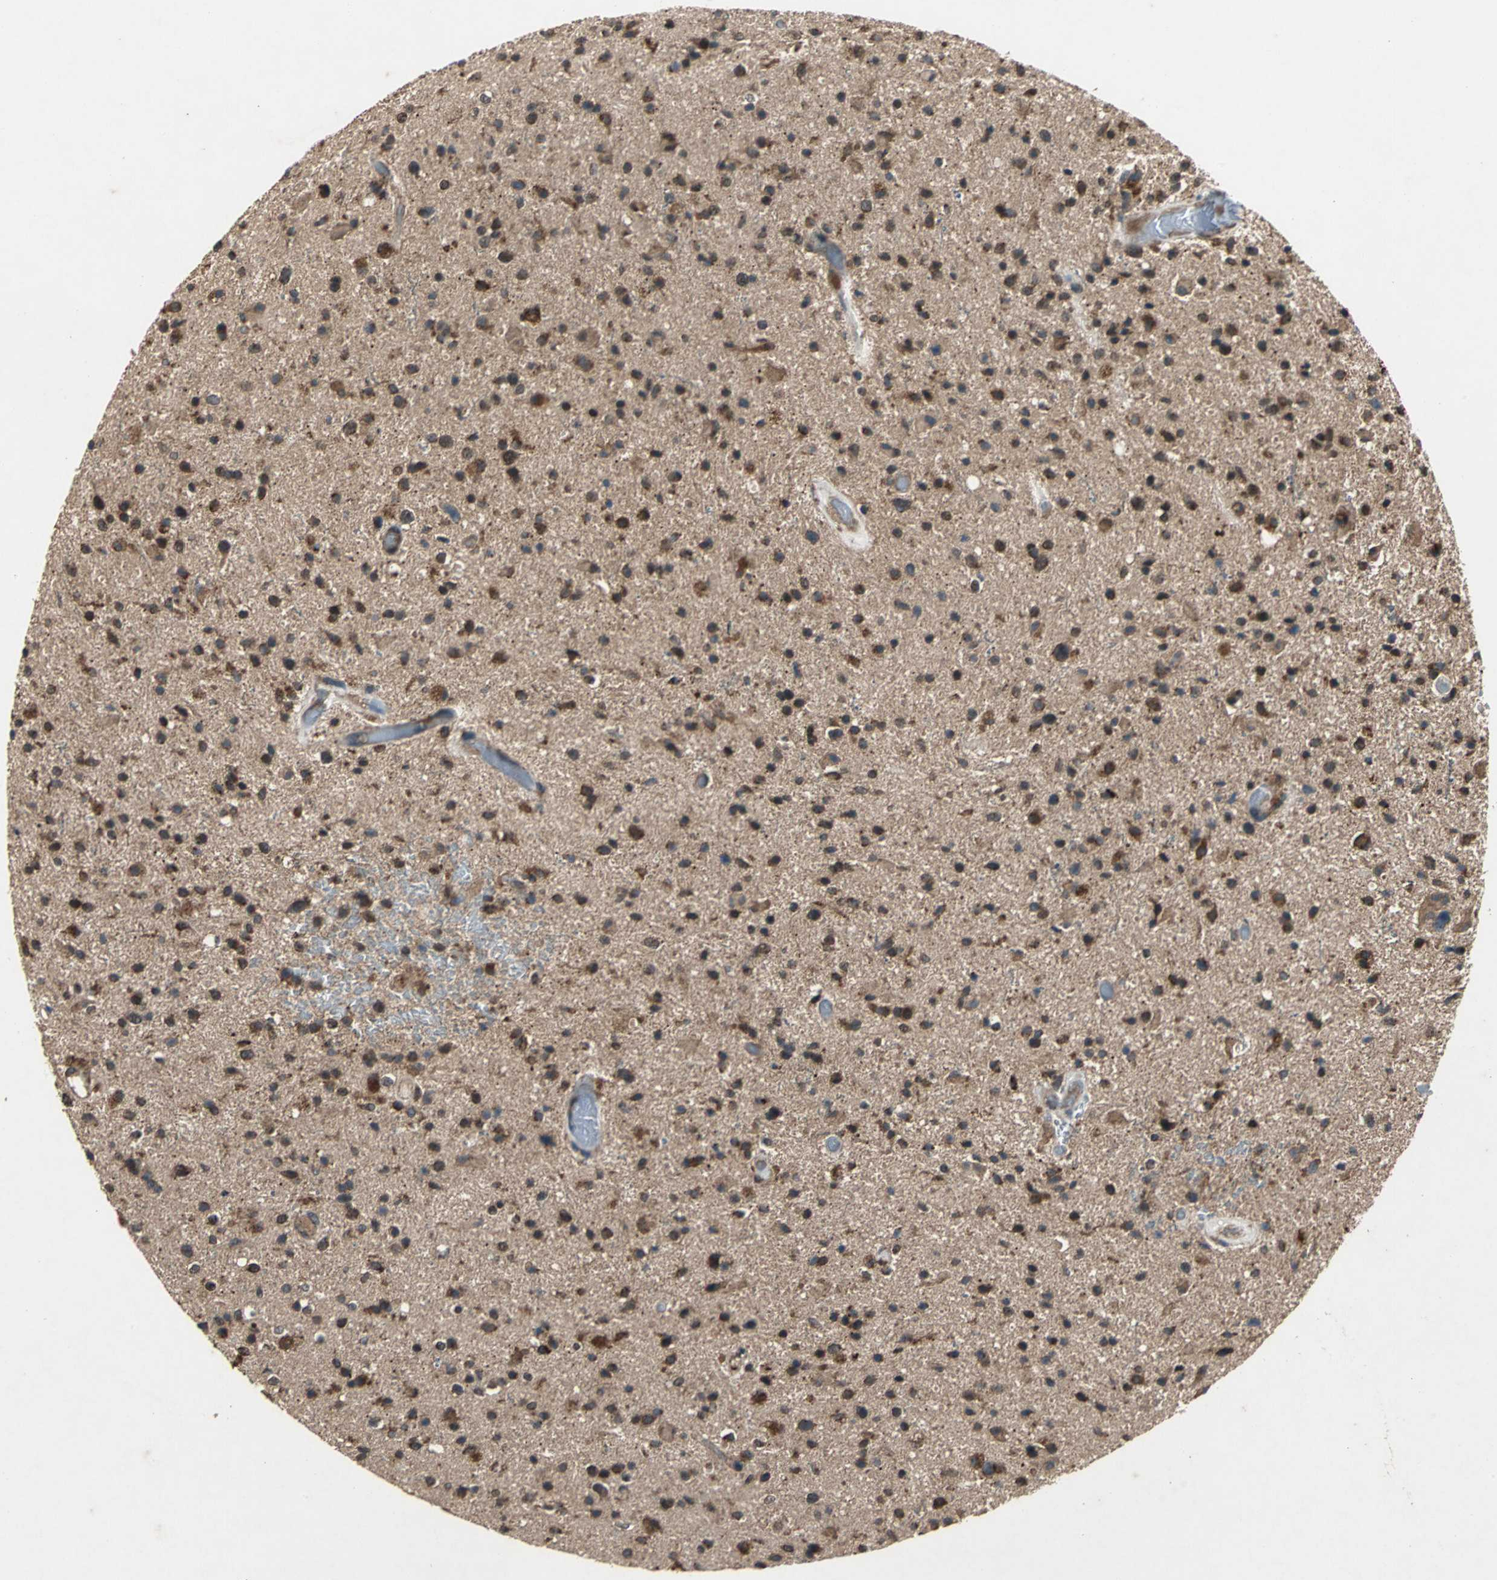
{"staining": {"intensity": "strong", "quantity": ">75%", "location": "cytoplasmic/membranous,nuclear"}, "tissue": "glioma", "cell_type": "Tumor cells", "image_type": "cancer", "snomed": [{"axis": "morphology", "description": "Glioma, malignant, High grade"}, {"axis": "topography", "description": "Brain"}], "caption": "Tumor cells exhibit strong cytoplasmic/membranous and nuclear expression in approximately >75% of cells in malignant glioma (high-grade).", "gene": "ZNF608", "patient": {"sex": "male", "age": 33}}